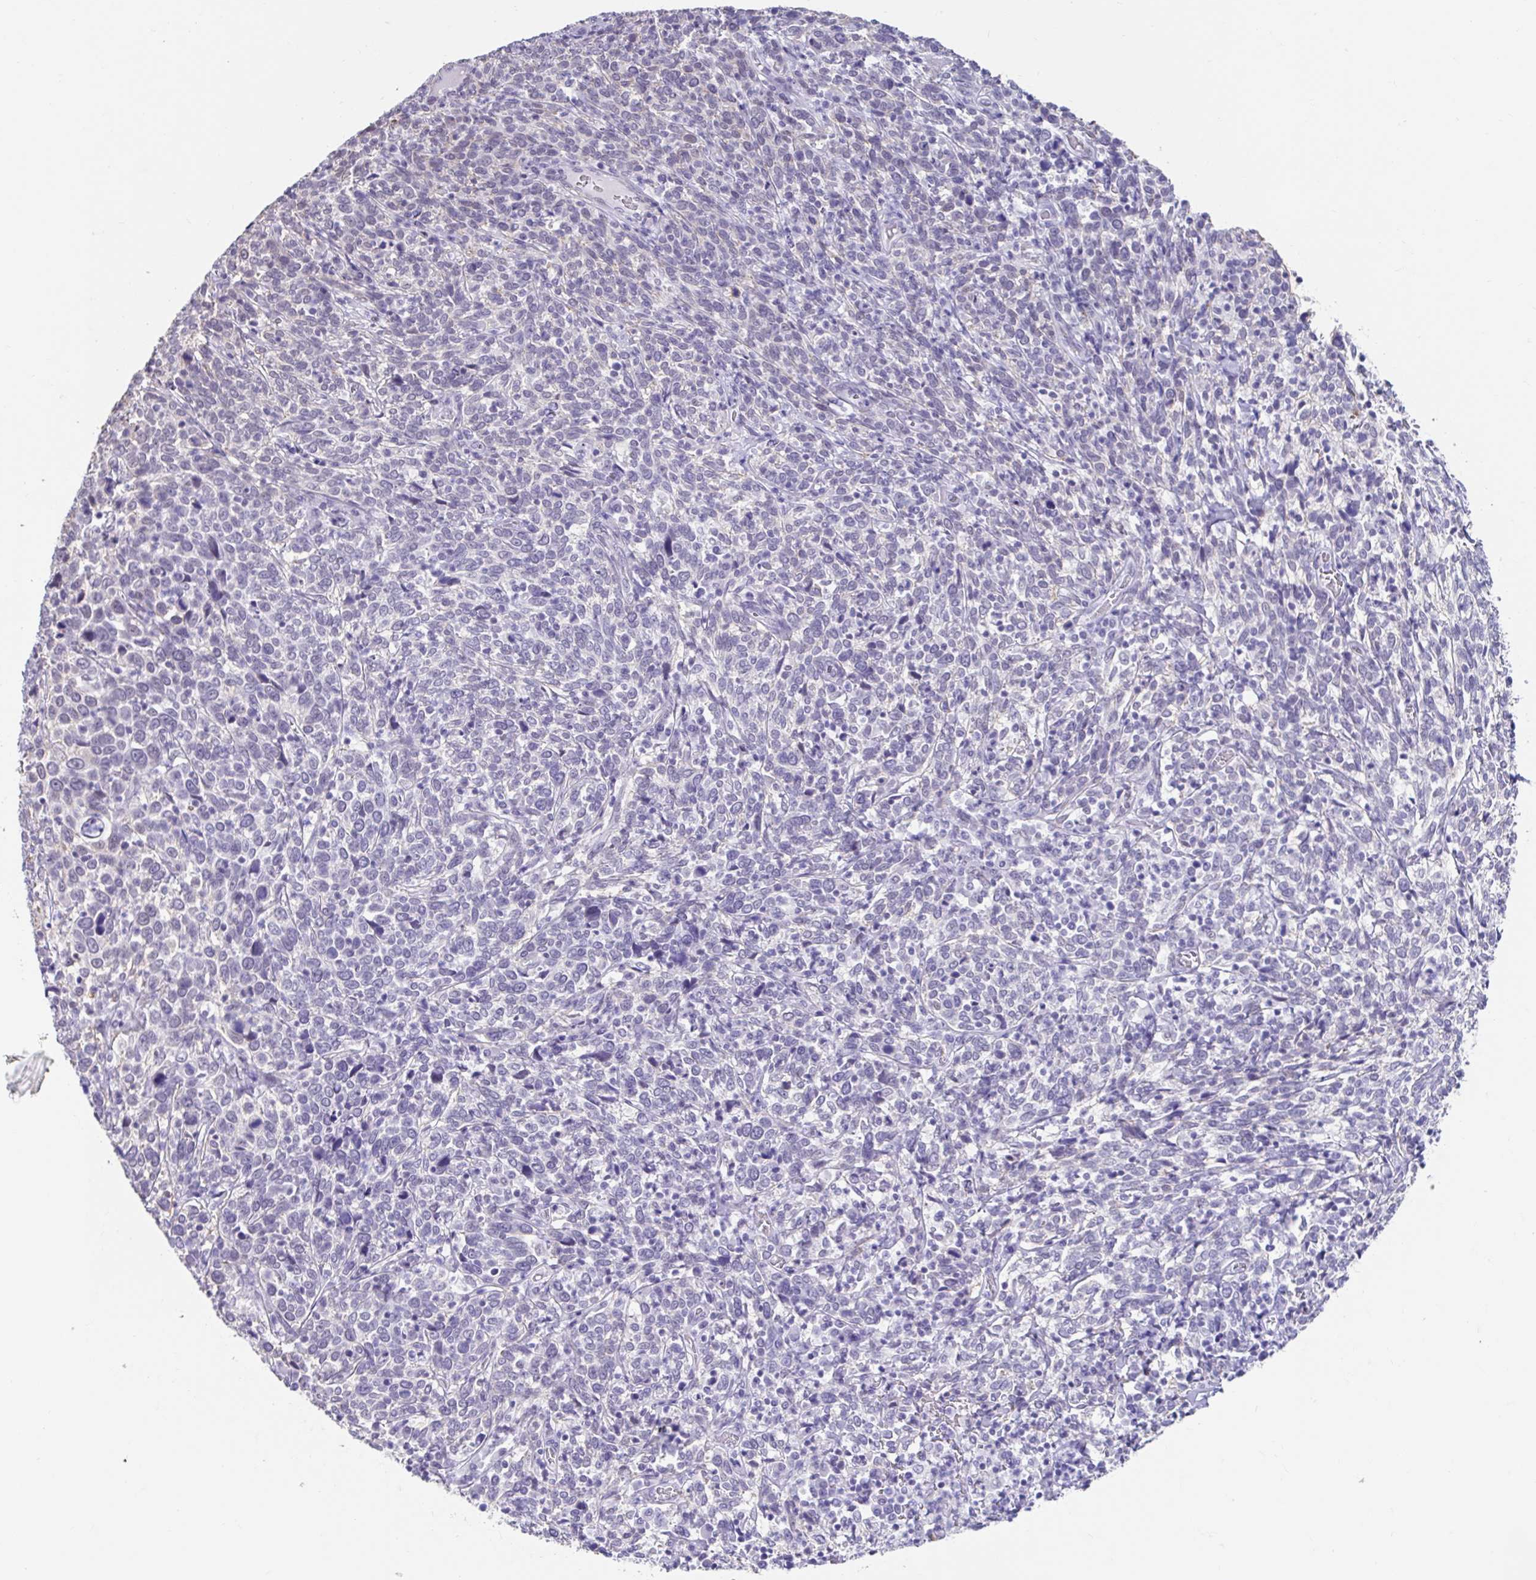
{"staining": {"intensity": "negative", "quantity": "none", "location": "none"}, "tissue": "cervical cancer", "cell_type": "Tumor cells", "image_type": "cancer", "snomed": [{"axis": "morphology", "description": "Squamous cell carcinoma, NOS"}, {"axis": "topography", "description": "Cervix"}], "caption": "There is no significant positivity in tumor cells of cervical squamous cell carcinoma. (DAB immunohistochemistry (IHC) visualized using brightfield microscopy, high magnification).", "gene": "DCAF17", "patient": {"sex": "female", "age": 46}}